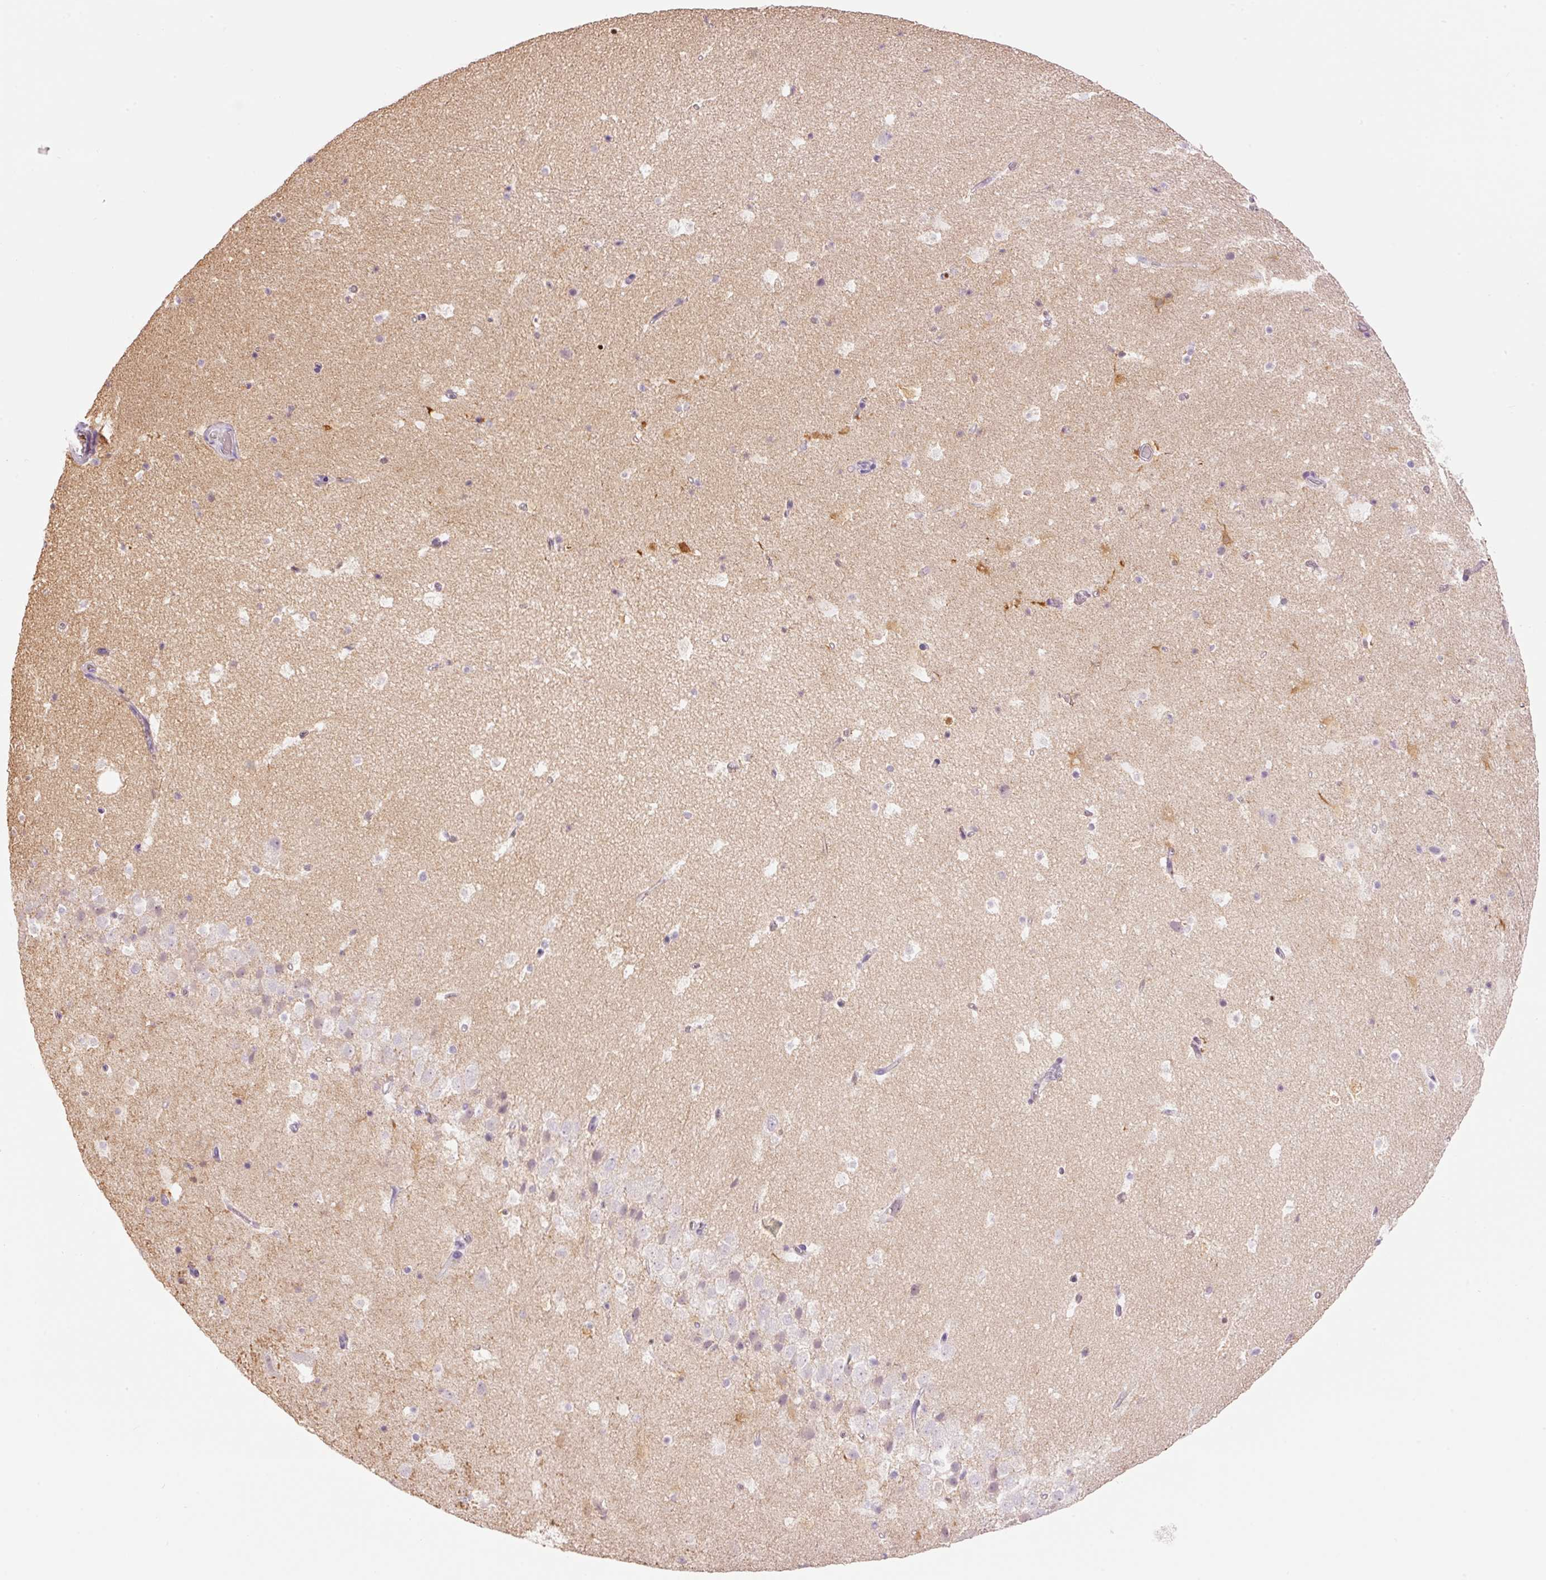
{"staining": {"intensity": "negative", "quantity": "none", "location": "none"}, "tissue": "hippocampus", "cell_type": "Glial cells", "image_type": "normal", "snomed": [{"axis": "morphology", "description": "Normal tissue, NOS"}, {"axis": "topography", "description": "Hippocampus"}], "caption": "The micrograph displays no staining of glial cells in normal hippocampus. (Brightfield microscopy of DAB immunohistochemistry at high magnification).", "gene": "LY6G6D", "patient": {"sex": "male", "age": 37}}